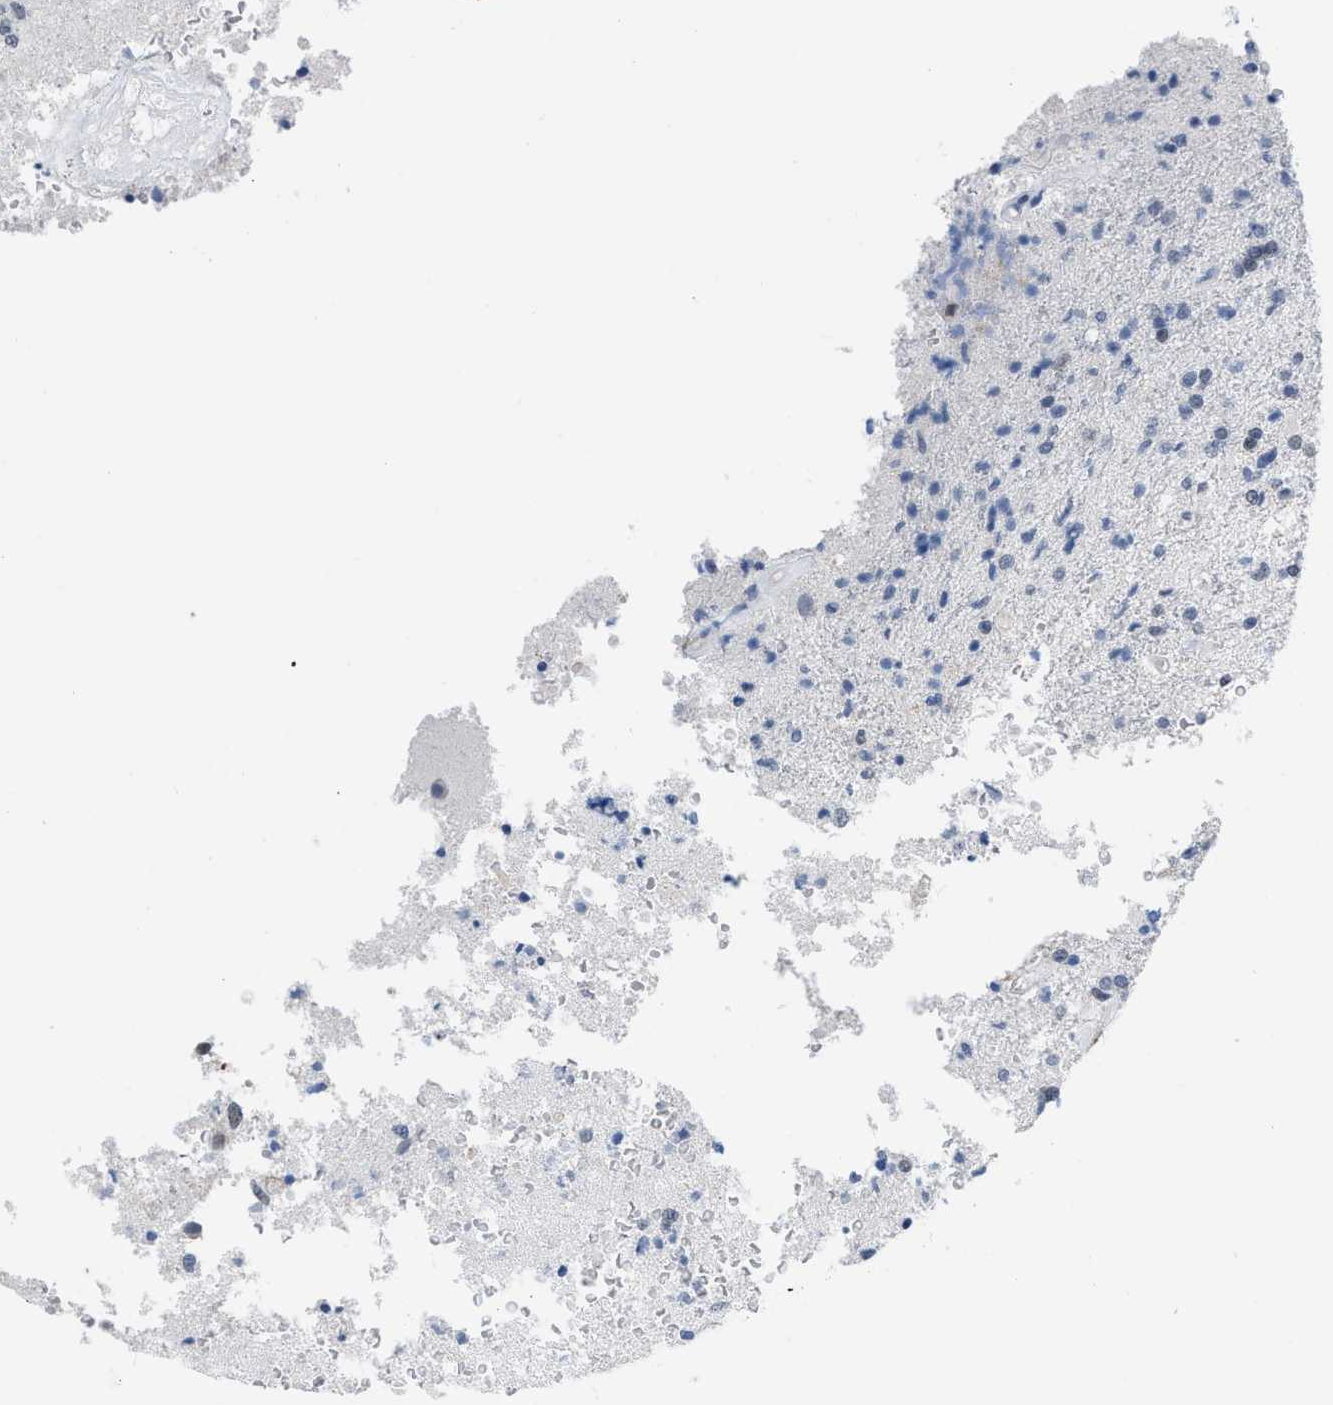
{"staining": {"intensity": "negative", "quantity": "none", "location": "none"}, "tissue": "glioma", "cell_type": "Tumor cells", "image_type": "cancer", "snomed": [{"axis": "morphology", "description": "Normal tissue, NOS"}, {"axis": "morphology", "description": "Glioma, malignant, High grade"}, {"axis": "topography", "description": "Cerebral cortex"}], "caption": "Immunohistochemistry (IHC) of glioma displays no expression in tumor cells. (DAB (3,3'-diaminobenzidine) immunohistochemistry (IHC) visualized using brightfield microscopy, high magnification).", "gene": "BAIAP2L1", "patient": {"sex": "male", "age": 77}}